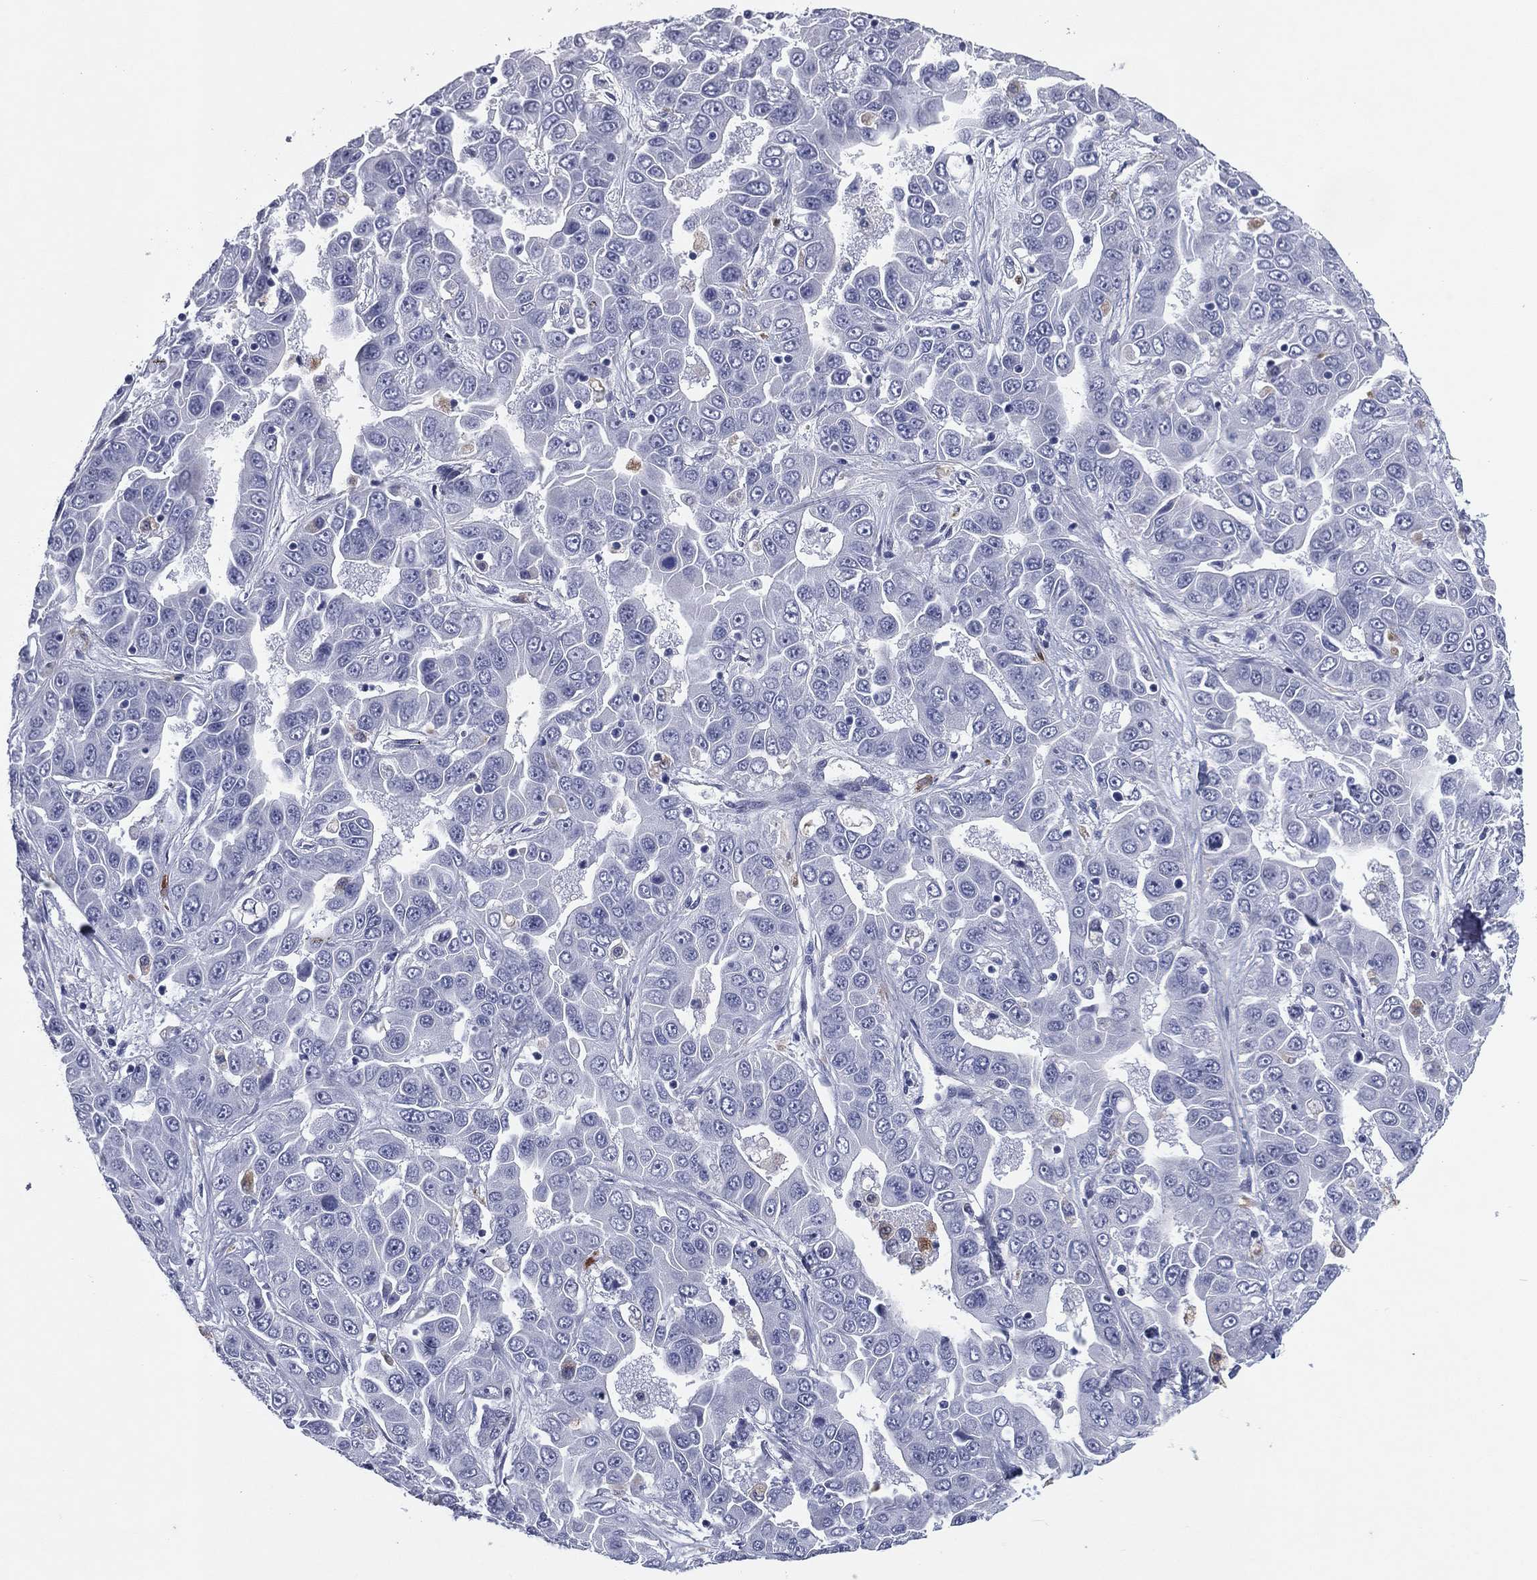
{"staining": {"intensity": "negative", "quantity": "none", "location": "none"}, "tissue": "liver cancer", "cell_type": "Tumor cells", "image_type": "cancer", "snomed": [{"axis": "morphology", "description": "Cholangiocarcinoma"}, {"axis": "topography", "description": "Liver"}], "caption": "Tumor cells are negative for protein expression in human liver cholangiocarcinoma.", "gene": "HLA-DOA", "patient": {"sex": "female", "age": 52}}